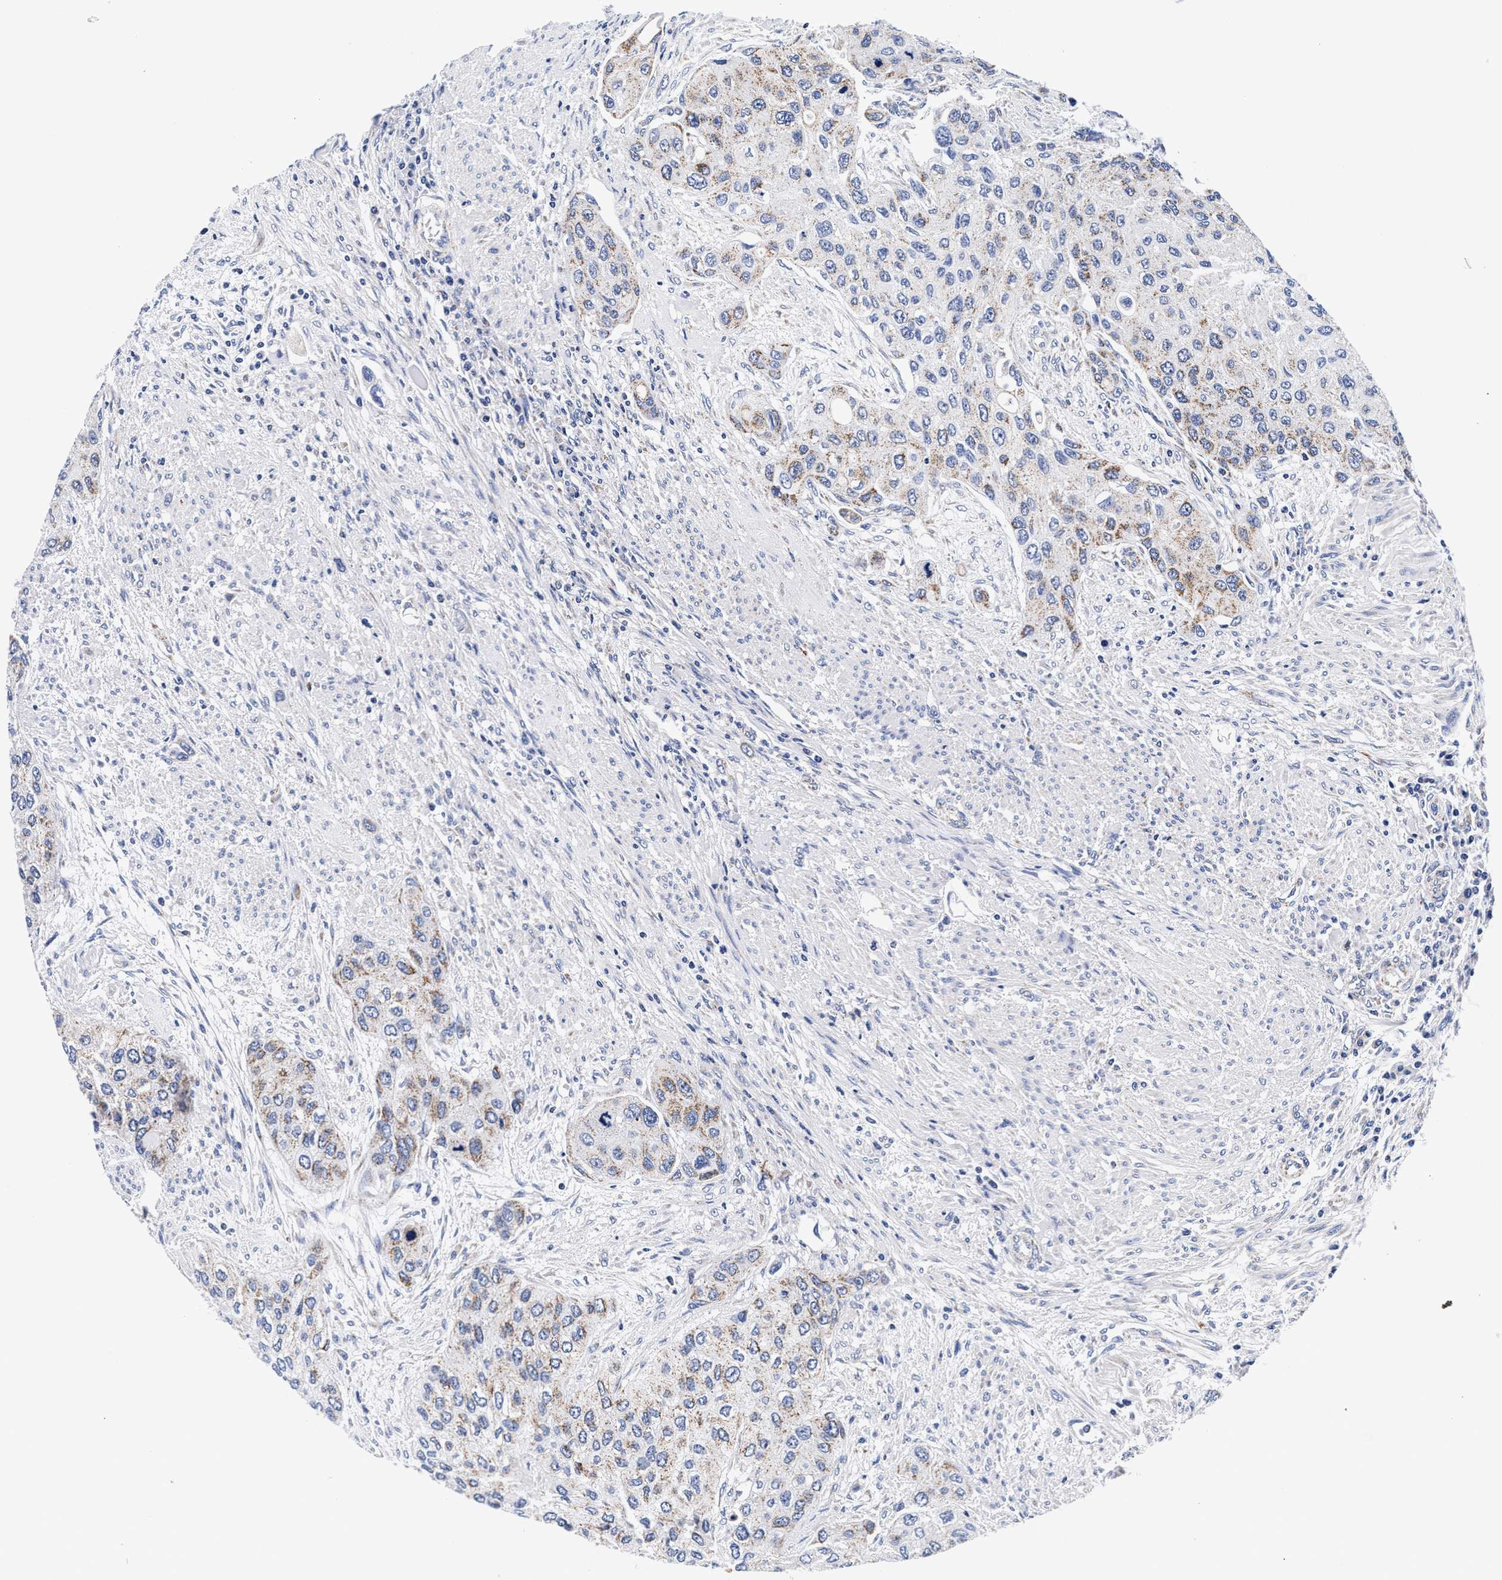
{"staining": {"intensity": "weak", "quantity": "25%-75%", "location": "cytoplasmic/membranous"}, "tissue": "urothelial cancer", "cell_type": "Tumor cells", "image_type": "cancer", "snomed": [{"axis": "morphology", "description": "Urothelial carcinoma, High grade"}, {"axis": "topography", "description": "Urinary bladder"}], "caption": "DAB immunohistochemical staining of human high-grade urothelial carcinoma reveals weak cytoplasmic/membranous protein expression in approximately 25%-75% of tumor cells.", "gene": "RAB3B", "patient": {"sex": "female", "age": 56}}